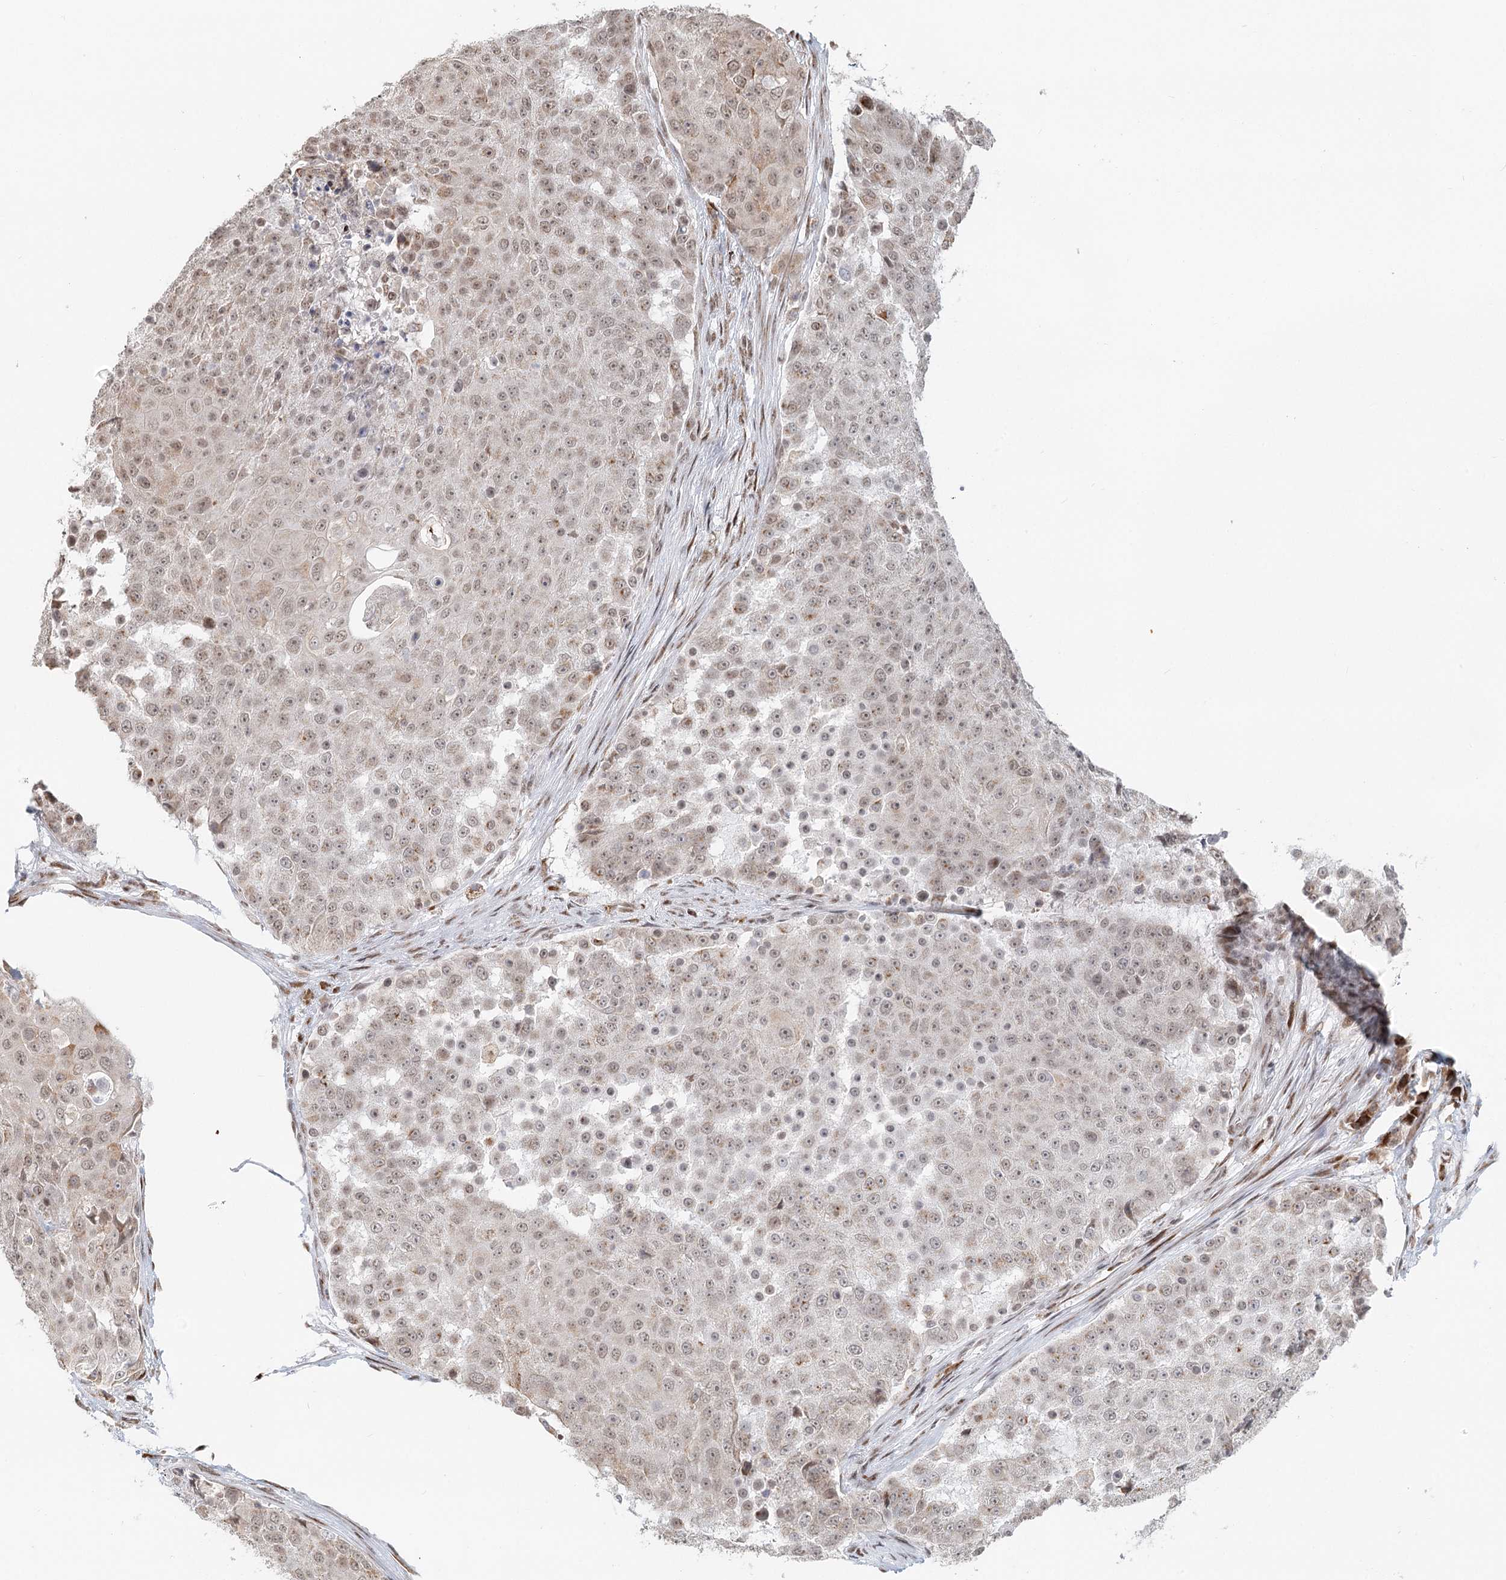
{"staining": {"intensity": "weak", "quantity": ">75%", "location": "nuclear"}, "tissue": "urothelial cancer", "cell_type": "Tumor cells", "image_type": "cancer", "snomed": [{"axis": "morphology", "description": "Urothelial carcinoma, High grade"}, {"axis": "topography", "description": "Urinary bladder"}], "caption": "IHC staining of urothelial cancer, which demonstrates low levels of weak nuclear staining in approximately >75% of tumor cells indicating weak nuclear protein positivity. The staining was performed using DAB (3,3'-diaminobenzidine) (brown) for protein detection and nuclei were counterstained in hematoxylin (blue).", "gene": "BNIP5", "patient": {"sex": "female", "age": 63}}